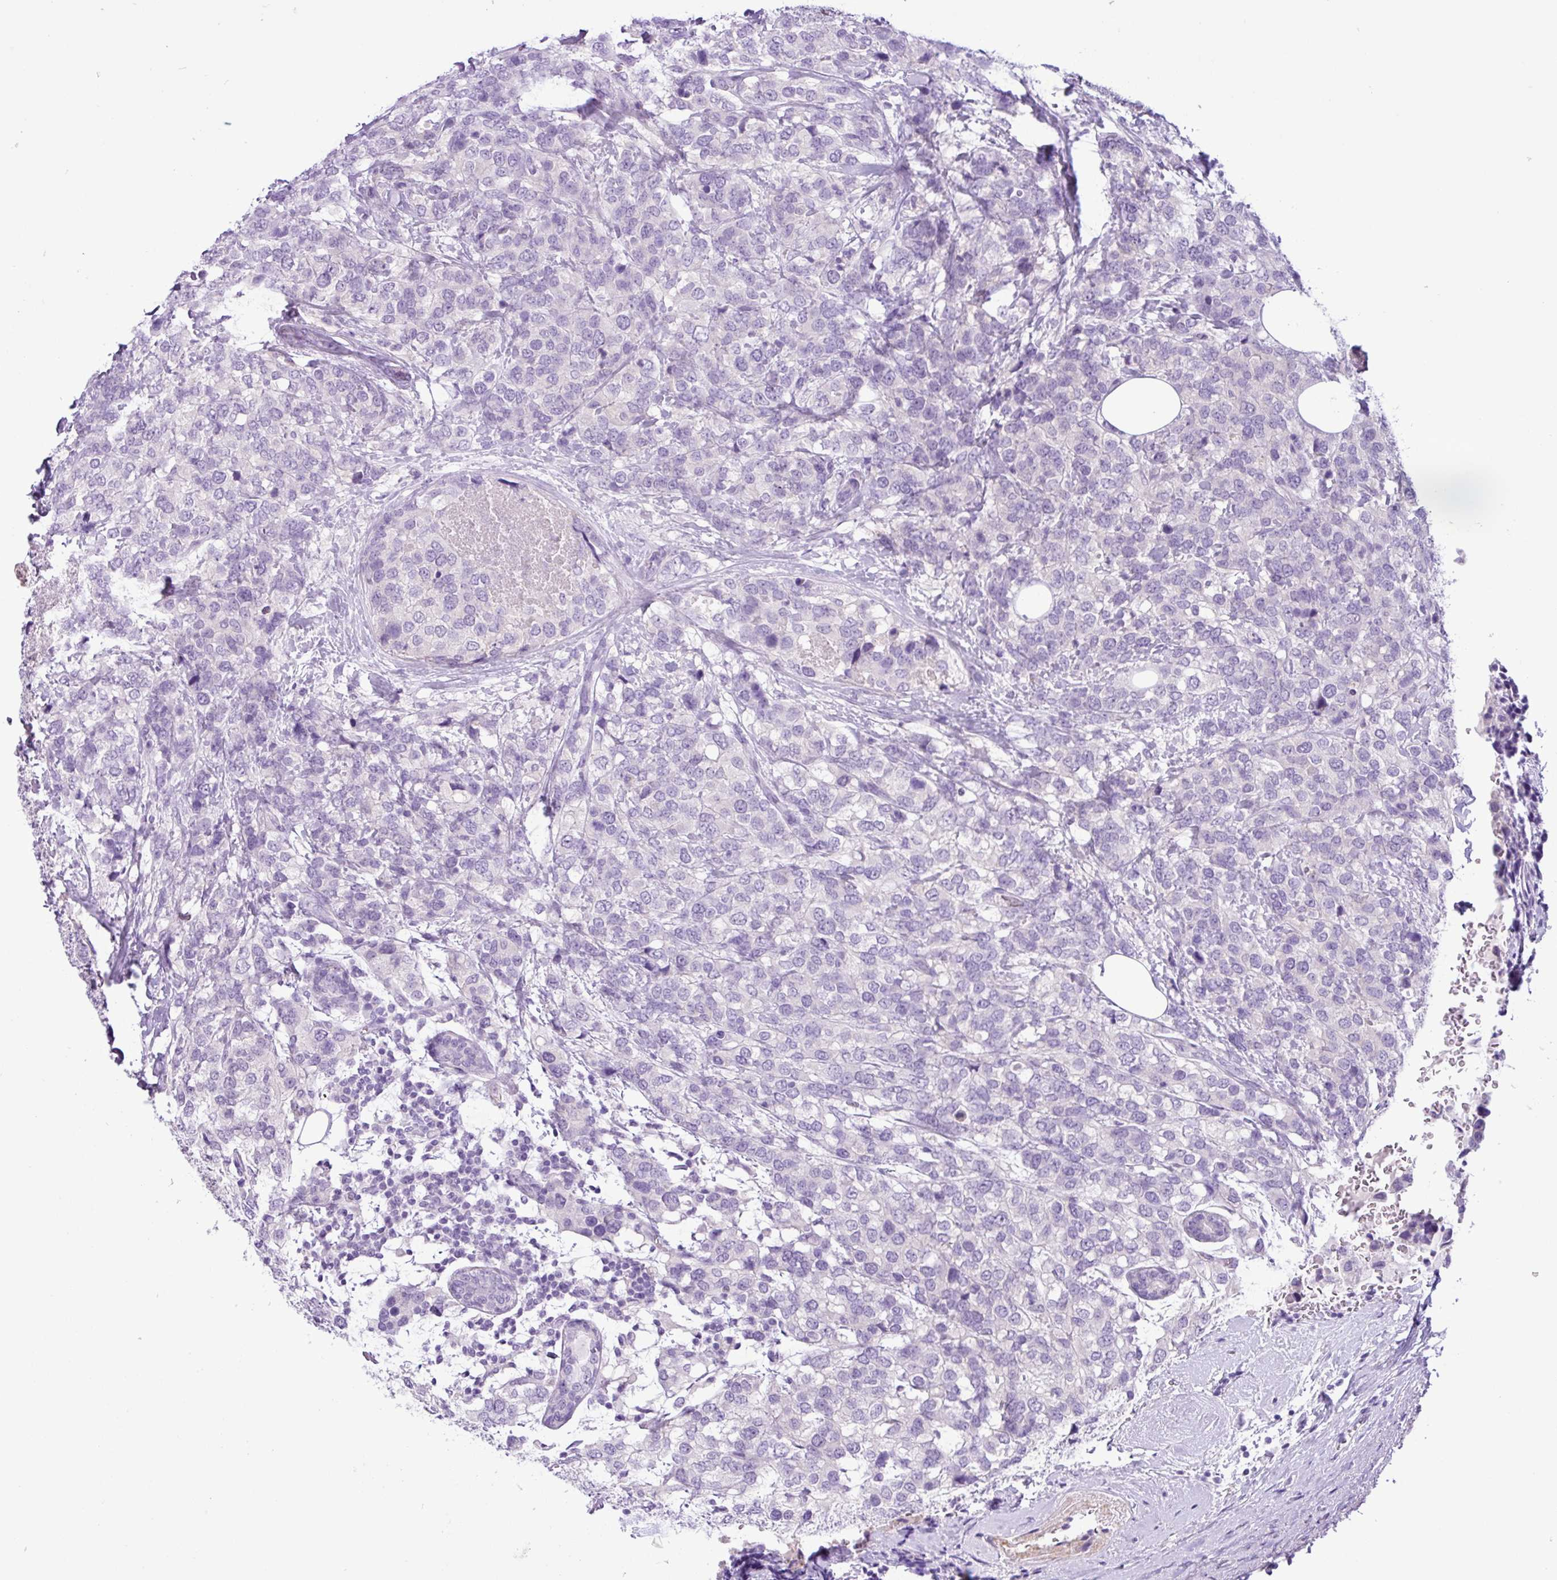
{"staining": {"intensity": "negative", "quantity": "none", "location": "none"}, "tissue": "breast cancer", "cell_type": "Tumor cells", "image_type": "cancer", "snomed": [{"axis": "morphology", "description": "Lobular carcinoma"}, {"axis": "topography", "description": "Breast"}], "caption": "This is an immunohistochemistry (IHC) photomicrograph of breast lobular carcinoma. There is no positivity in tumor cells.", "gene": "TONSL", "patient": {"sex": "female", "age": 59}}